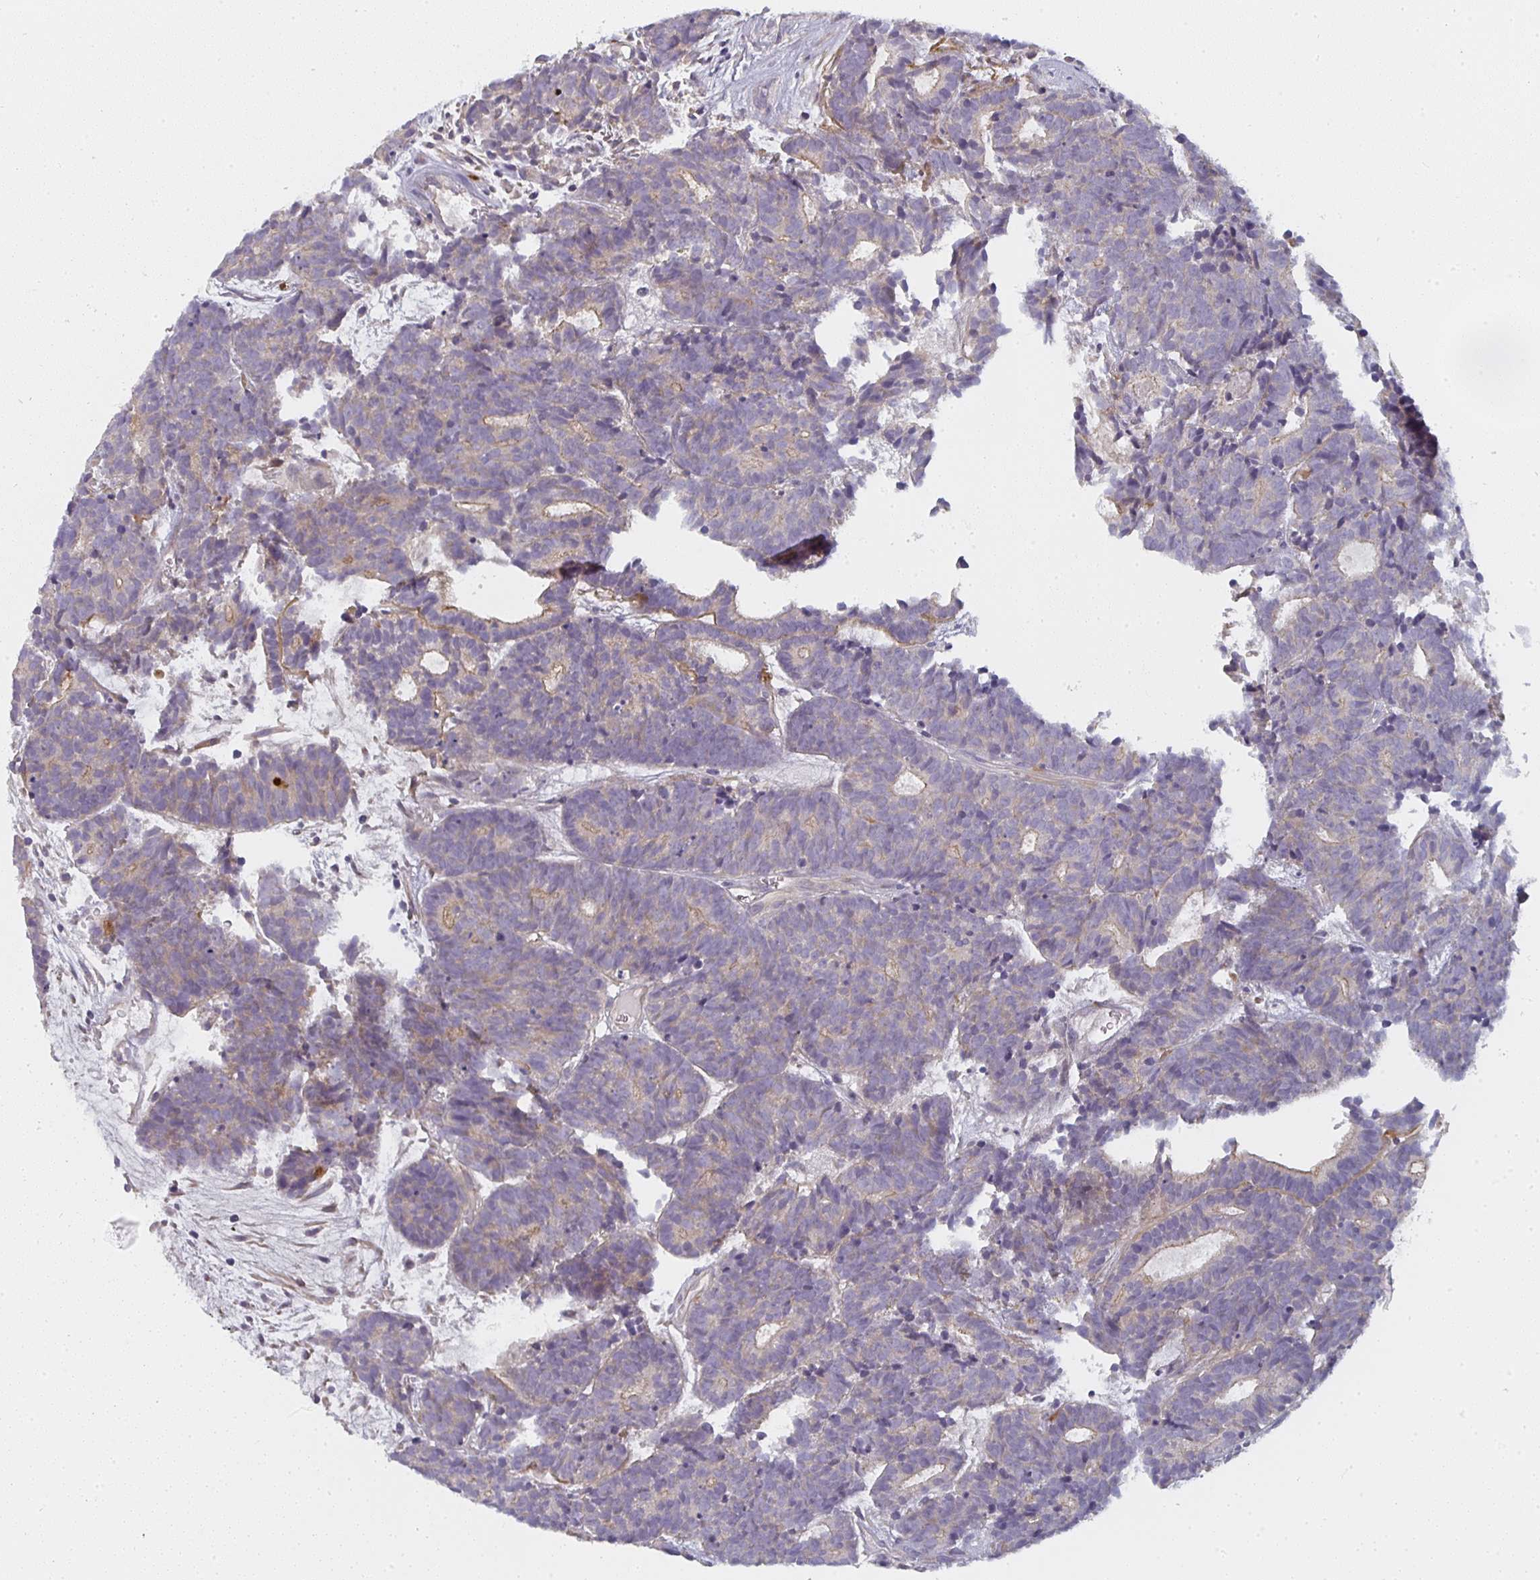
{"staining": {"intensity": "negative", "quantity": "none", "location": "none"}, "tissue": "head and neck cancer", "cell_type": "Tumor cells", "image_type": "cancer", "snomed": [{"axis": "morphology", "description": "Adenocarcinoma, NOS"}, {"axis": "topography", "description": "Head-Neck"}], "caption": "The photomicrograph shows no staining of tumor cells in head and neck cancer (adenocarcinoma).", "gene": "CTHRC1", "patient": {"sex": "female", "age": 81}}